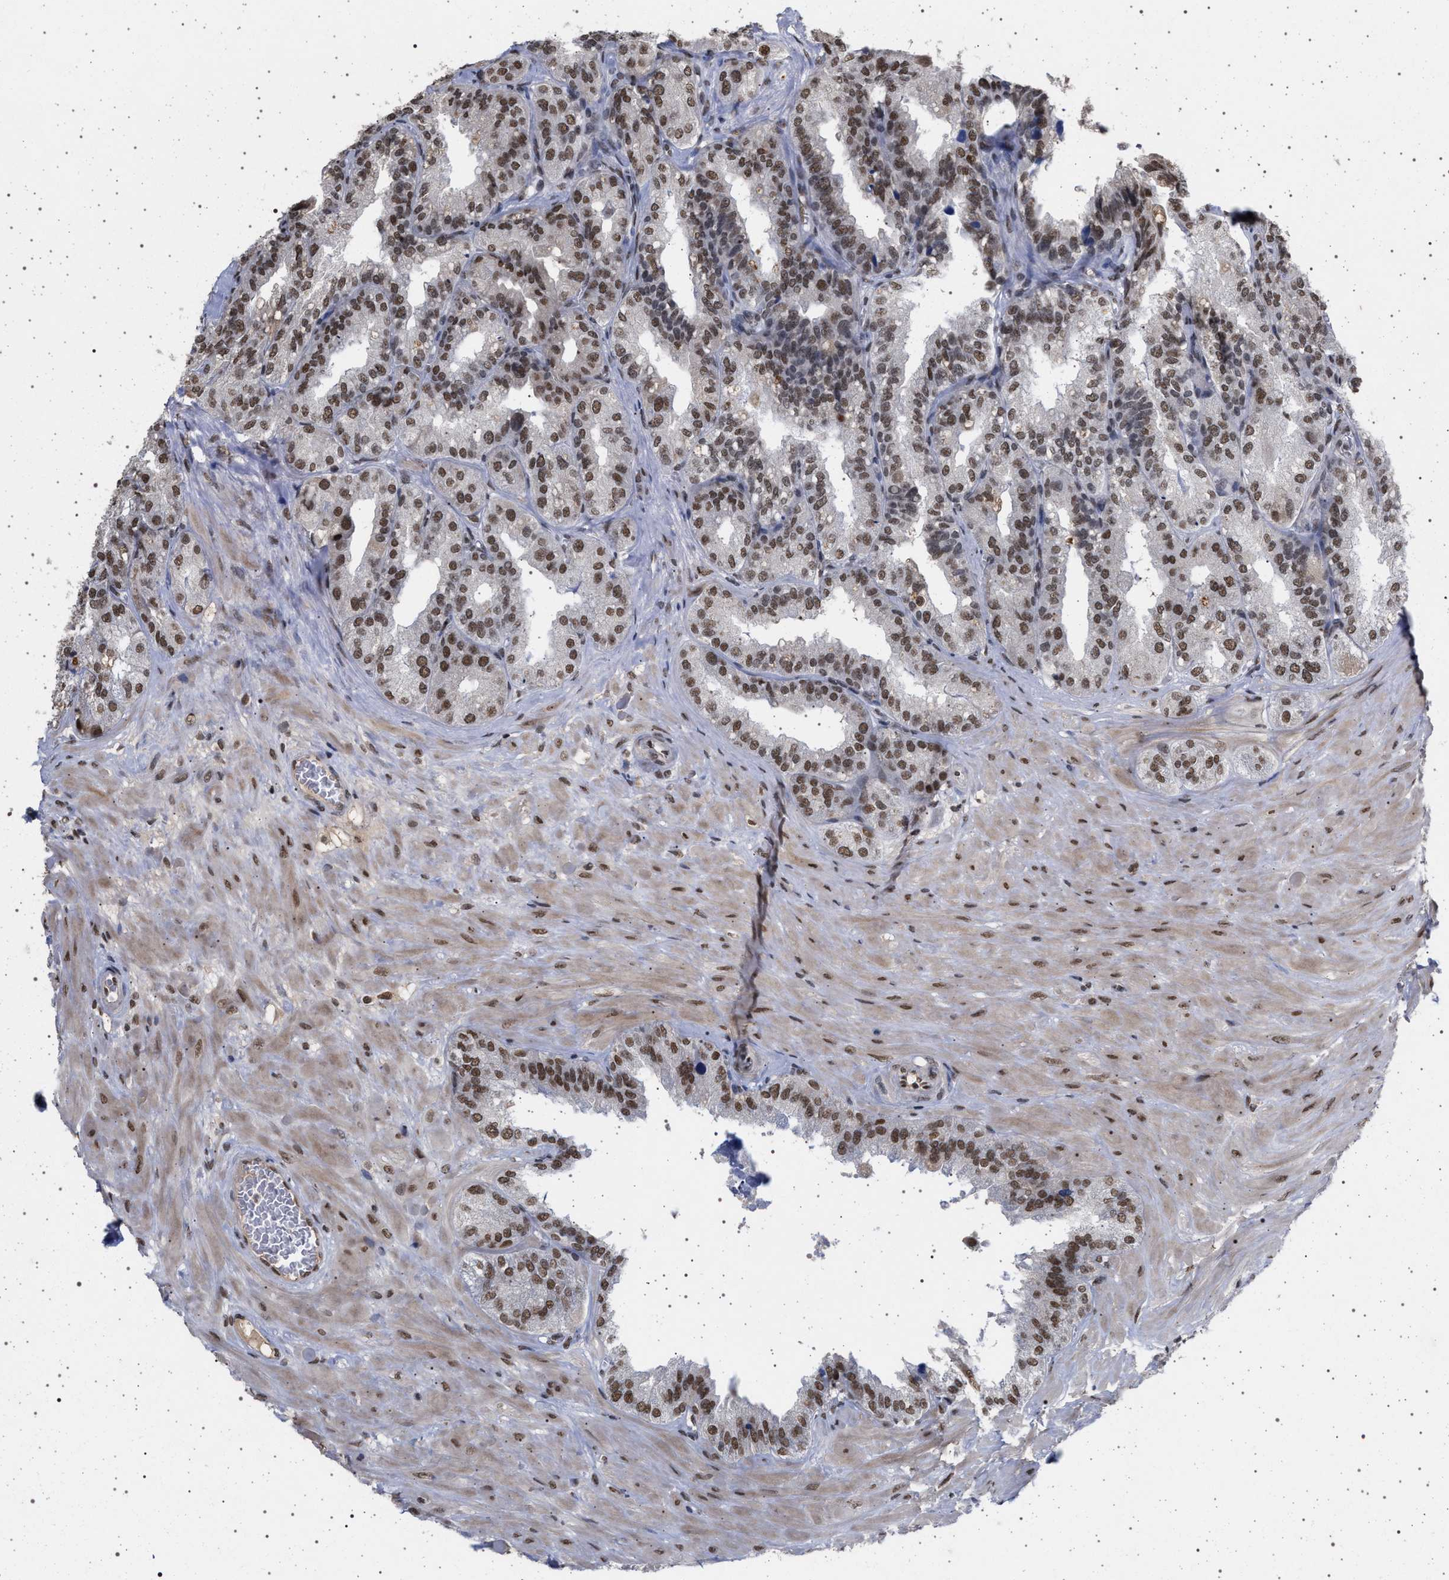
{"staining": {"intensity": "moderate", "quantity": ">75%", "location": "nuclear"}, "tissue": "seminal vesicle", "cell_type": "Glandular cells", "image_type": "normal", "snomed": [{"axis": "morphology", "description": "Normal tissue, NOS"}, {"axis": "topography", "description": "Prostate"}, {"axis": "topography", "description": "Seminal veicle"}], "caption": "Immunohistochemical staining of benign human seminal vesicle displays medium levels of moderate nuclear expression in about >75% of glandular cells. (Brightfield microscopy of DAB IHC at high magnification).", "gene": "PHF12", "patient": {"sex": "male", "age": 51}}